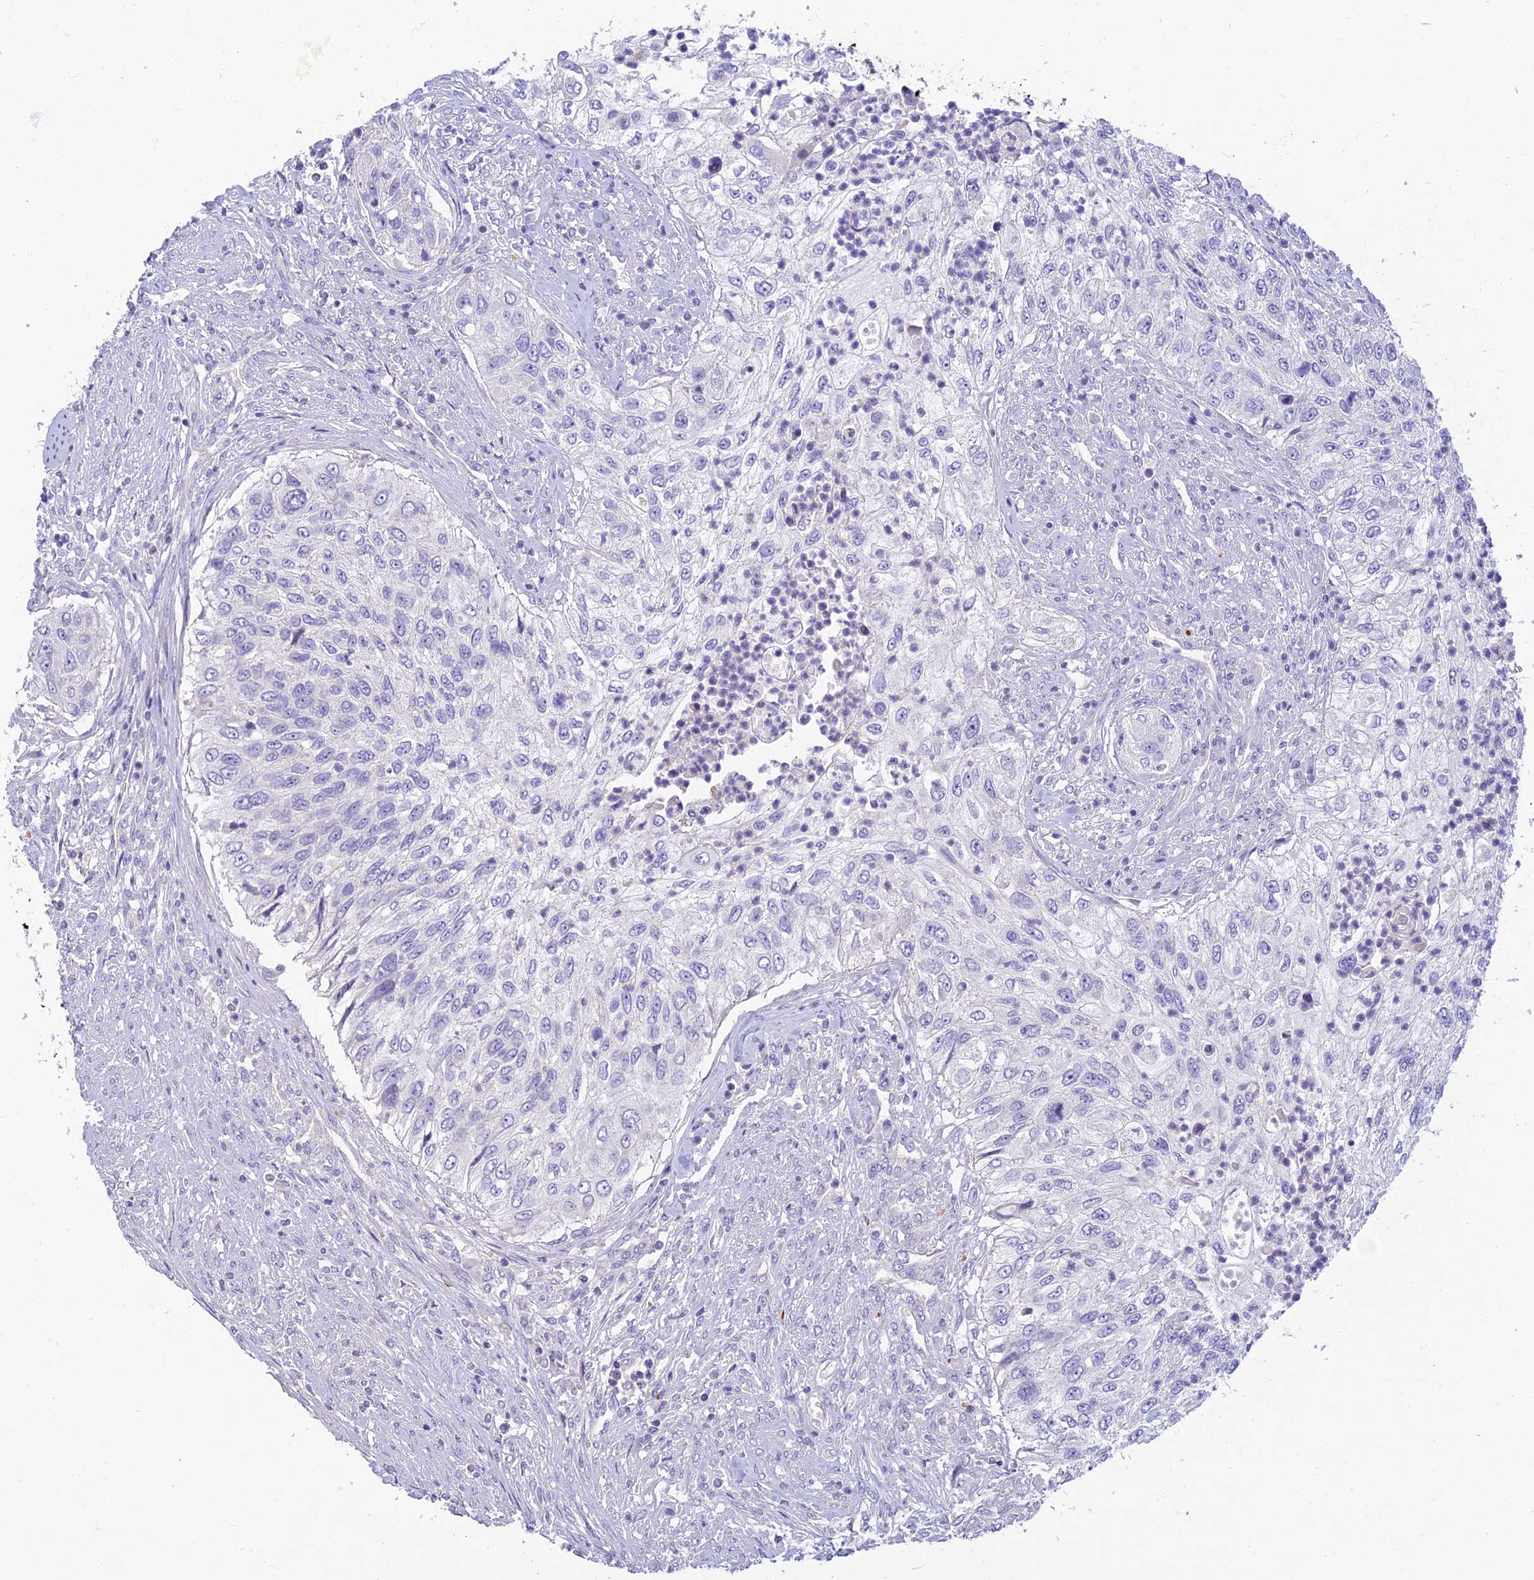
{"staining": {"intensity": "negative", "quantity": "none", "location": "none"}, "tissue": "urothelial cancer", "cell_type": "Tumor cells", "image_type": "cancer", "snomed": [{"axis": "morphology", "description": "Urothelial carcinoma, High grade"}, {"axis": "topography", "description": "Urinary bladder"}], "caption": "A histopathology image of human urothelial cancer is negative for staining in tumor cells.", "gene": "CLIP4", "patient": {"sex": "female", "age": 60}}